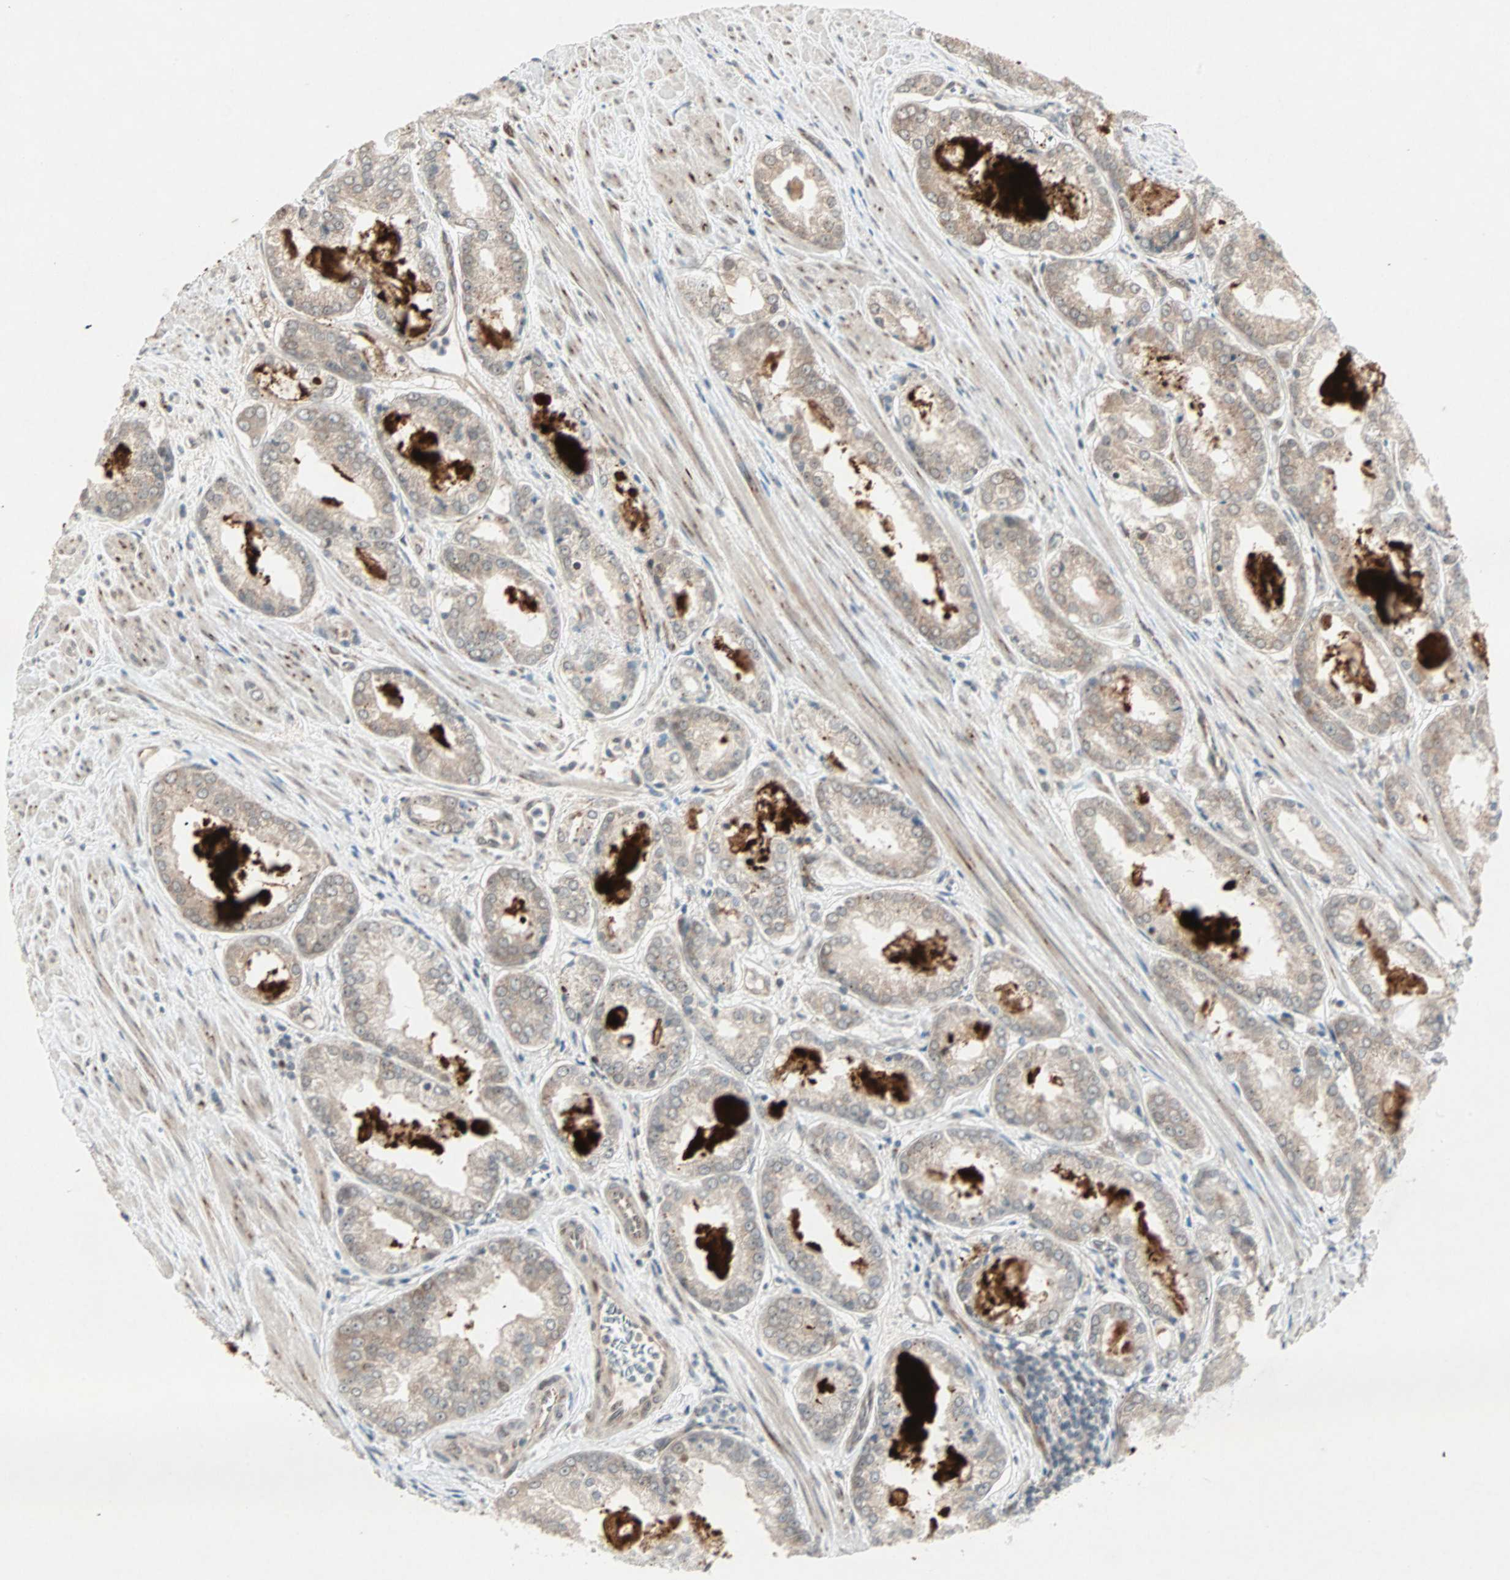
{"staining": {"intensity": "weak", "quantity": "25%-75%", "location": "cytoplasmic/membranous"}, "tissue": "prostate cancer", "cell_type": "Tumor cells", "image_type": "cancer", "snomed": [{"axis": "morphology", "description": "Adenocarcinoma, Low grade"}, {"axis": "topography", "description": "Prostate"}], "caption": "Prostate low-grade adenocarcinoma tissue displays weak cytoplasmic/membranous staining in approximately 25%-75% of tumor cells", "gene": "ZNF37A", "patient": {"sex": "male", "age": 64}}